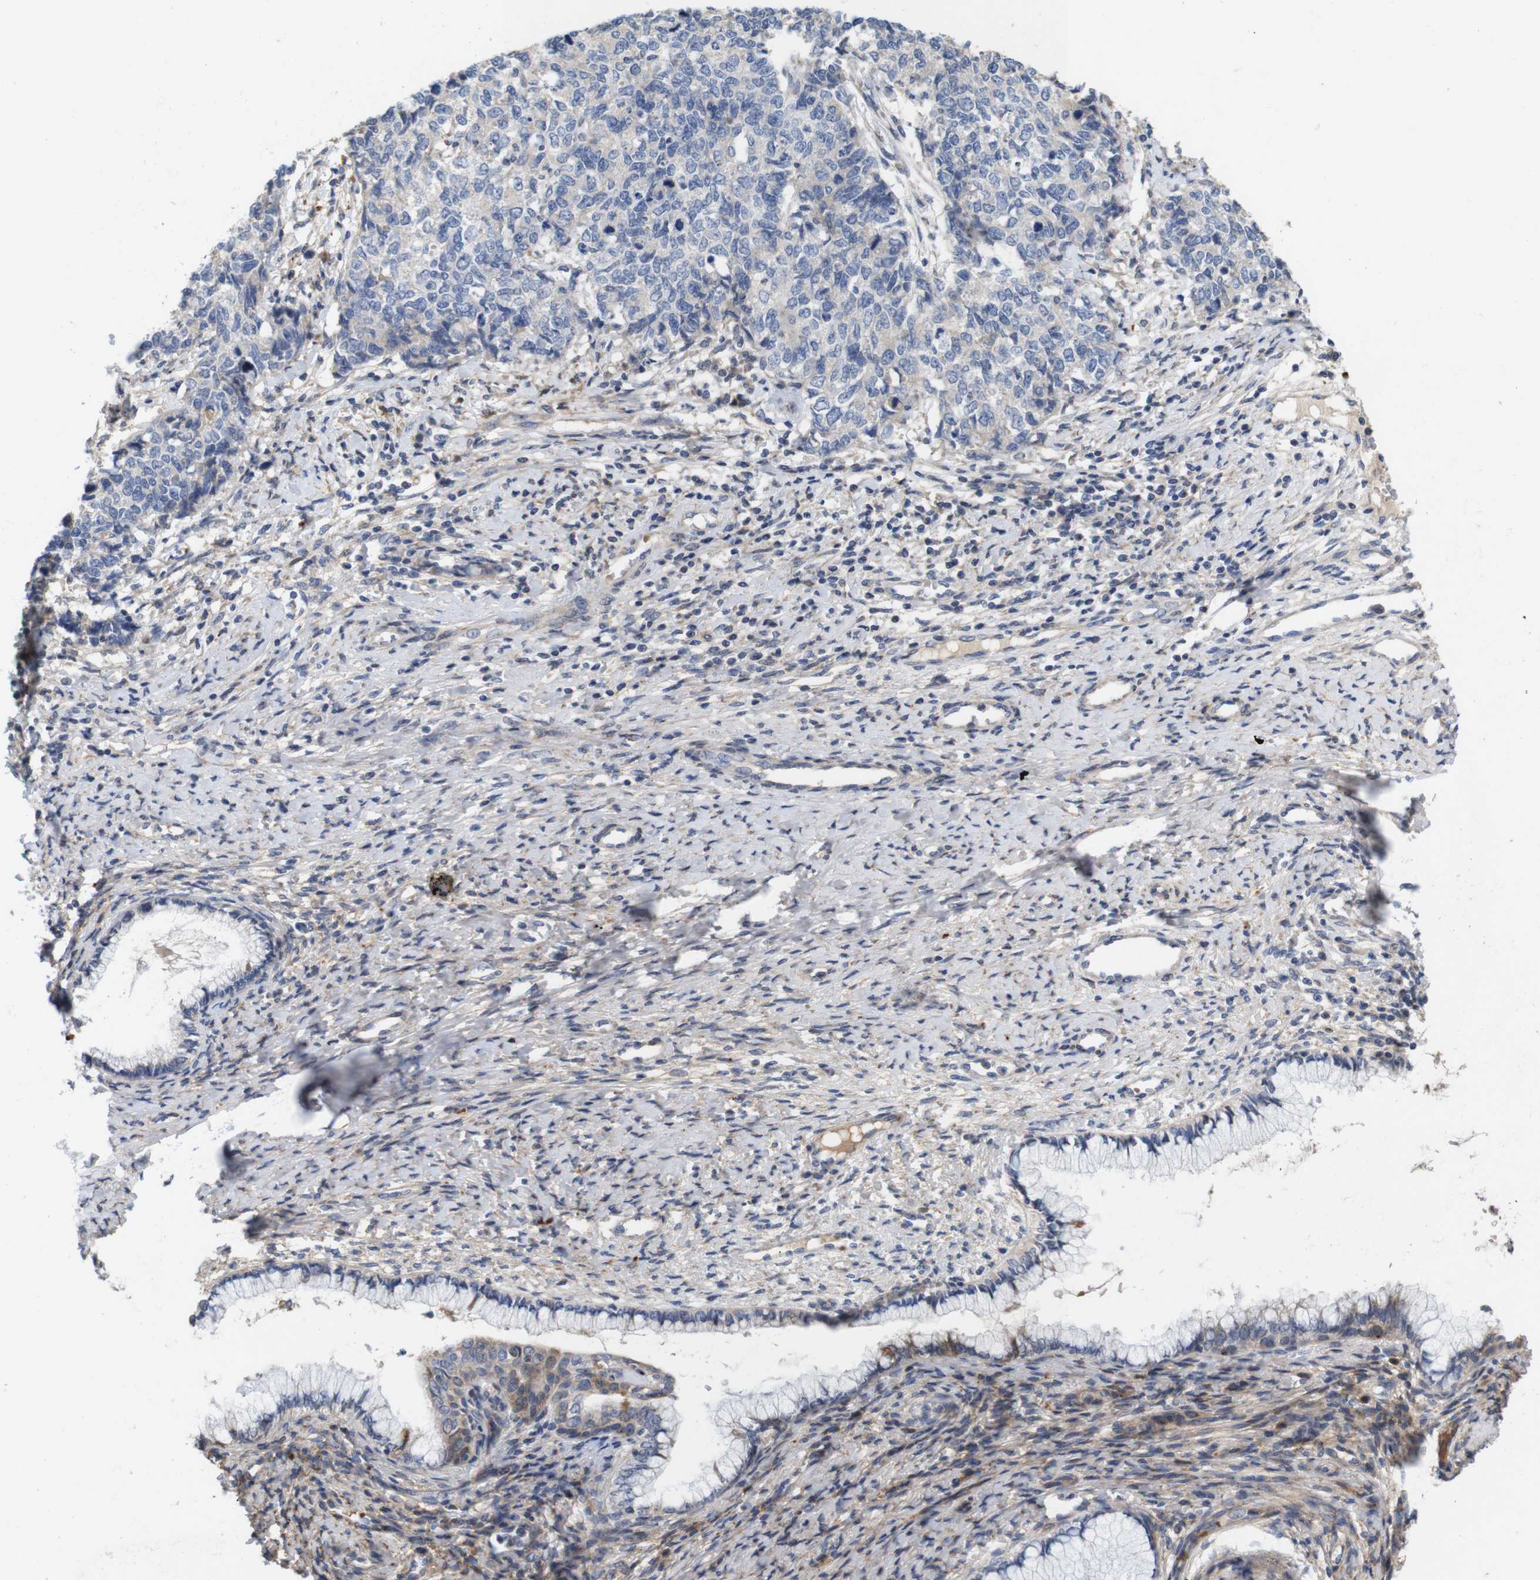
{"staining": {"intensity": "negative", "quantity": "none", "location": "none"}, "tissue": "cervical cancer", "cell_type": "Tumor cells", "image_type": "cancer", "snomed": [{"axis": "morphology", "description": "Squamous cell carcinoma, NOS"}, {"axis": "topography", "description": "Cervix"}], "caption": "High power microscopy micrograph of an IHC image of squamous cell carcinoma (cervical), revealing no significant positivity in tumor cells. (DAB (3,3'-diaminobenzidine) immunohistochemistry (IHC), high magnification).", "gene": "SPRY3", "patient": {"sex": "female", "age": 63}}